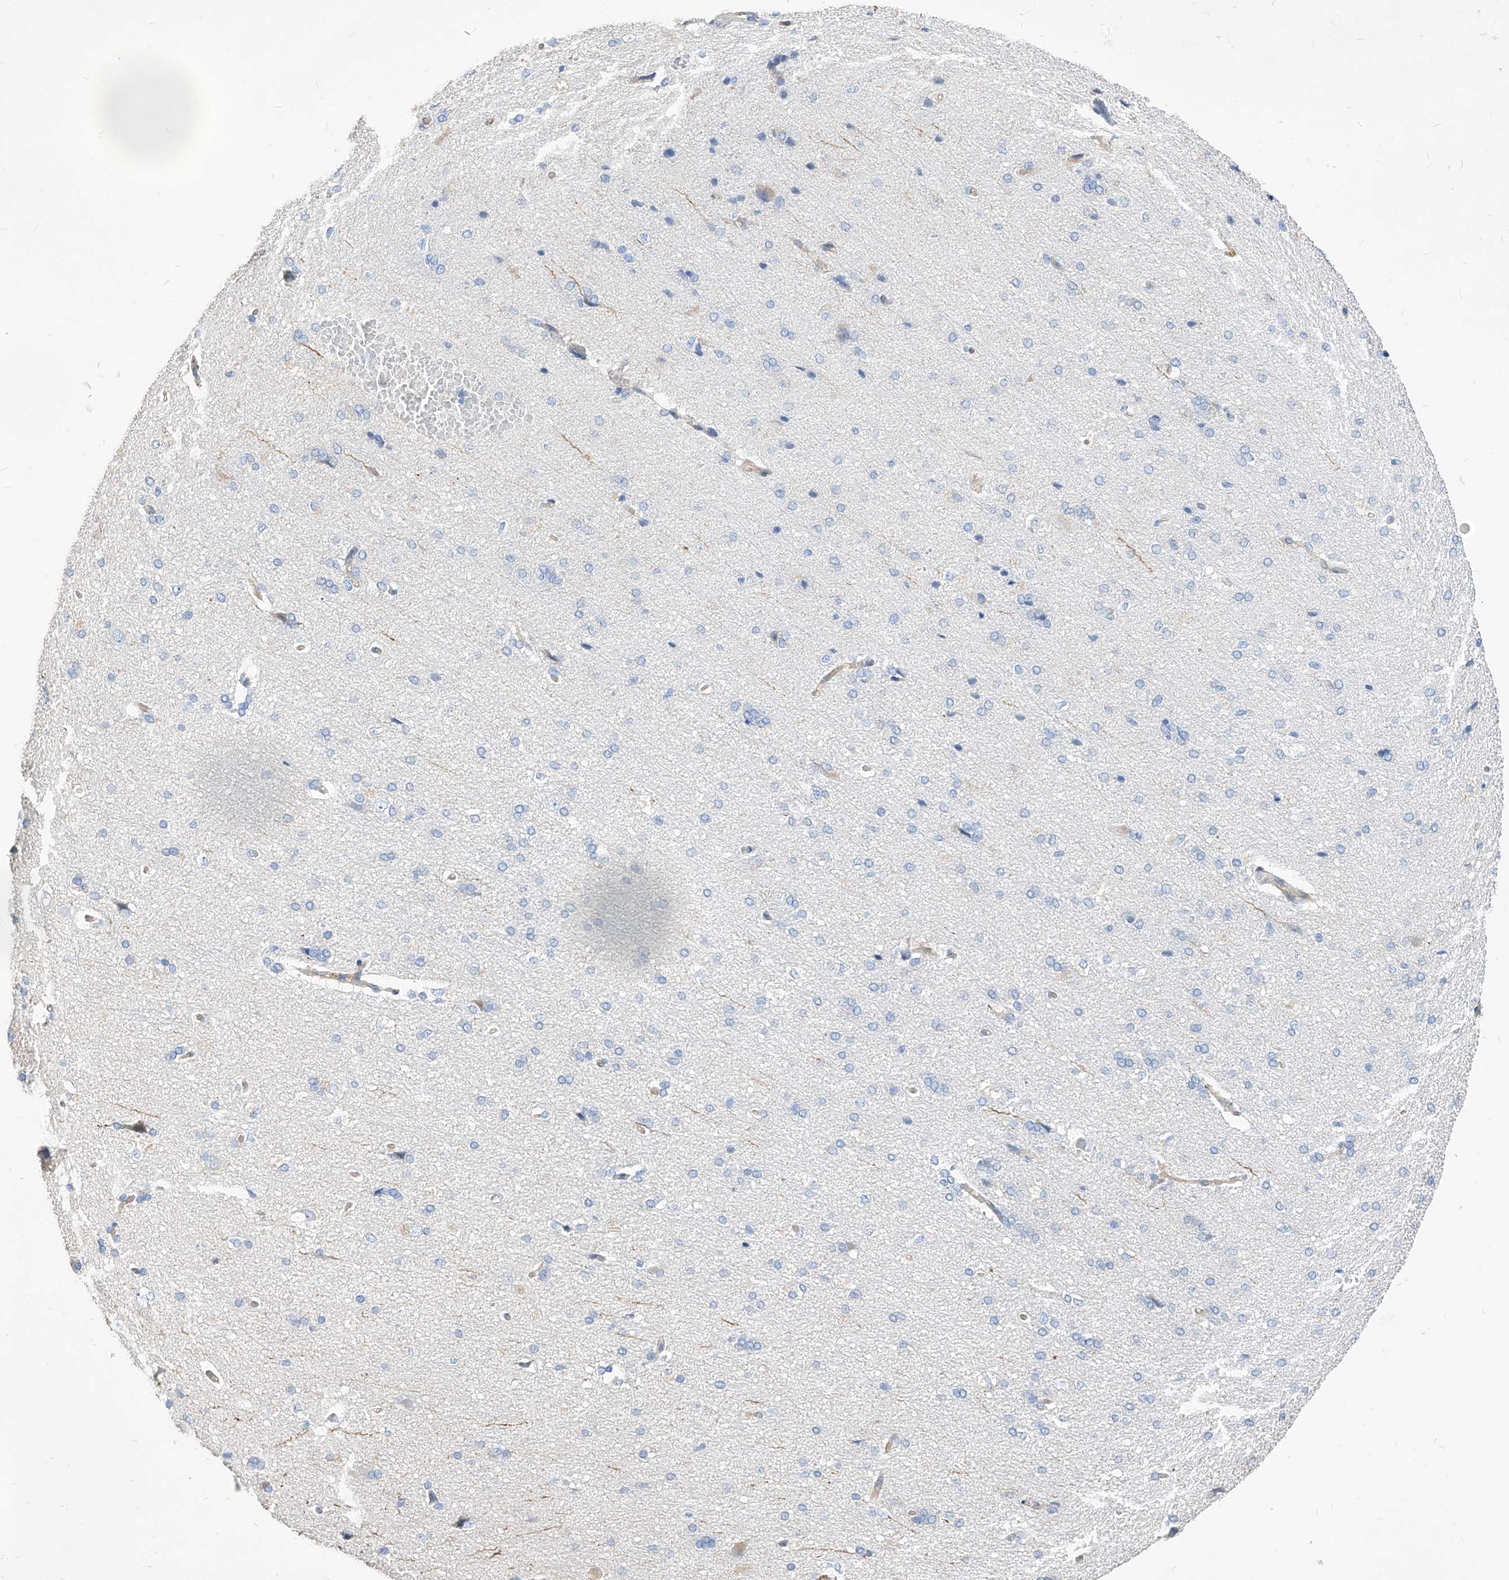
{"staining": {"intensity": "negative", "quantity": "none", "location": "none"}, "tissue": "cerebral cortex", "cell_type": "Endothelial cells", "image_type": "normal", "snomed": [{"axis": "morphology", "description": "Normal tissue, NOS"}, {"axis": "topography", "description": "Cerebral cortex"}], "caption": "Immunohistochemistry (IHC) photomicrograph of benign cerebral cortex stained for a protein (brown), which reveals no staining in endothelial cells.", "gene": "SCGB2A1", "patient": {"sex": "male", "age": 62}}